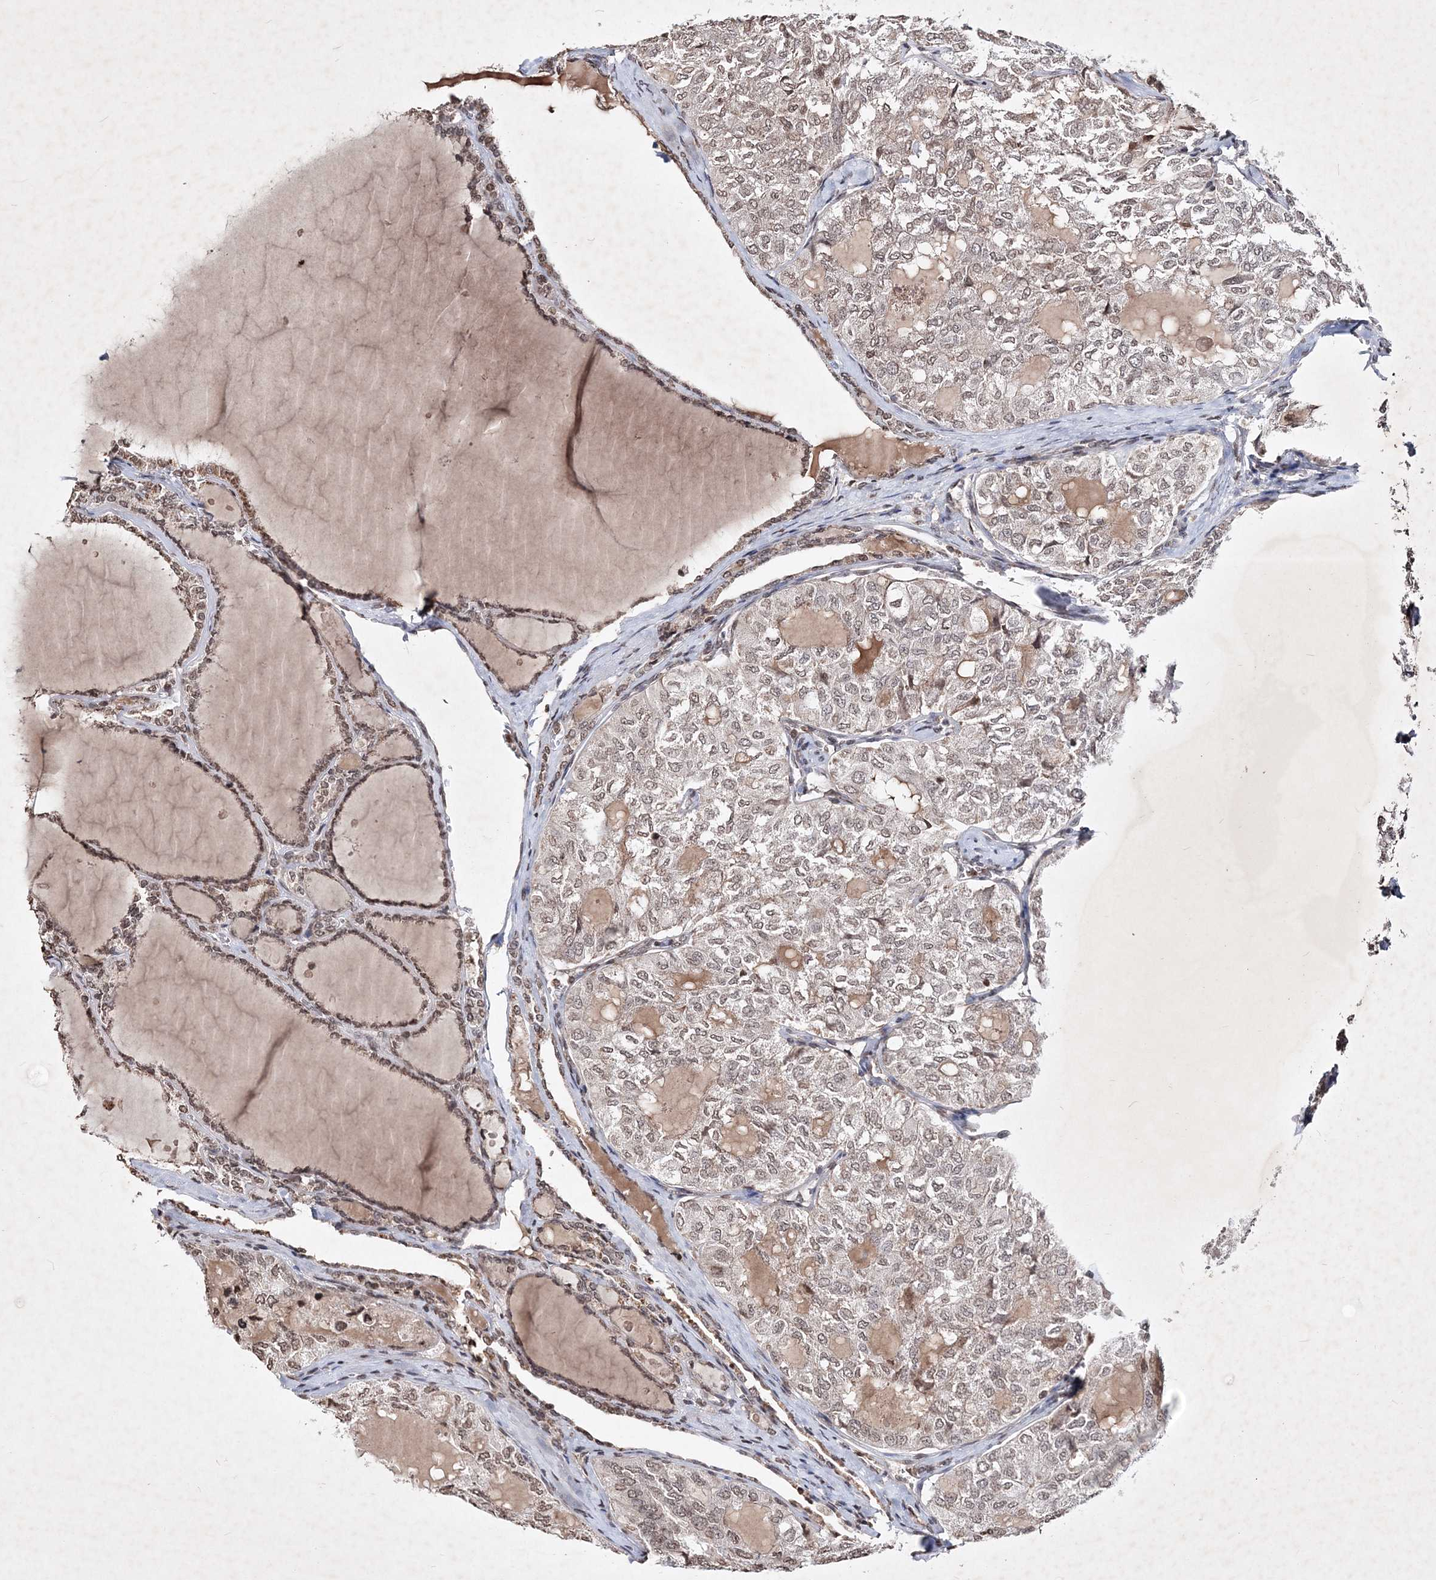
{"staining": {"intensity": "moderate", "quantity": ">75%", "location": "nuclear"}, "tissue": "thyroid cancer", "cell_type": "Tumor cells", "image_type": "cancer", "snomed": [{"axis": "morphology", "description": "Follicular adenoma carcinoma, NOS"}, {"axis": "topography", "description": "Thyroid gland"}], "caption": "This is a photomicrograph of immunohistochemistry (IHC) staining of thyroid cancer (follicular adenoma carcinoma), which shows moderate expression in the nuclear of tumor cells.", "gene": "SOWAHB", "patient": {"sex": "male", "age": 75}}